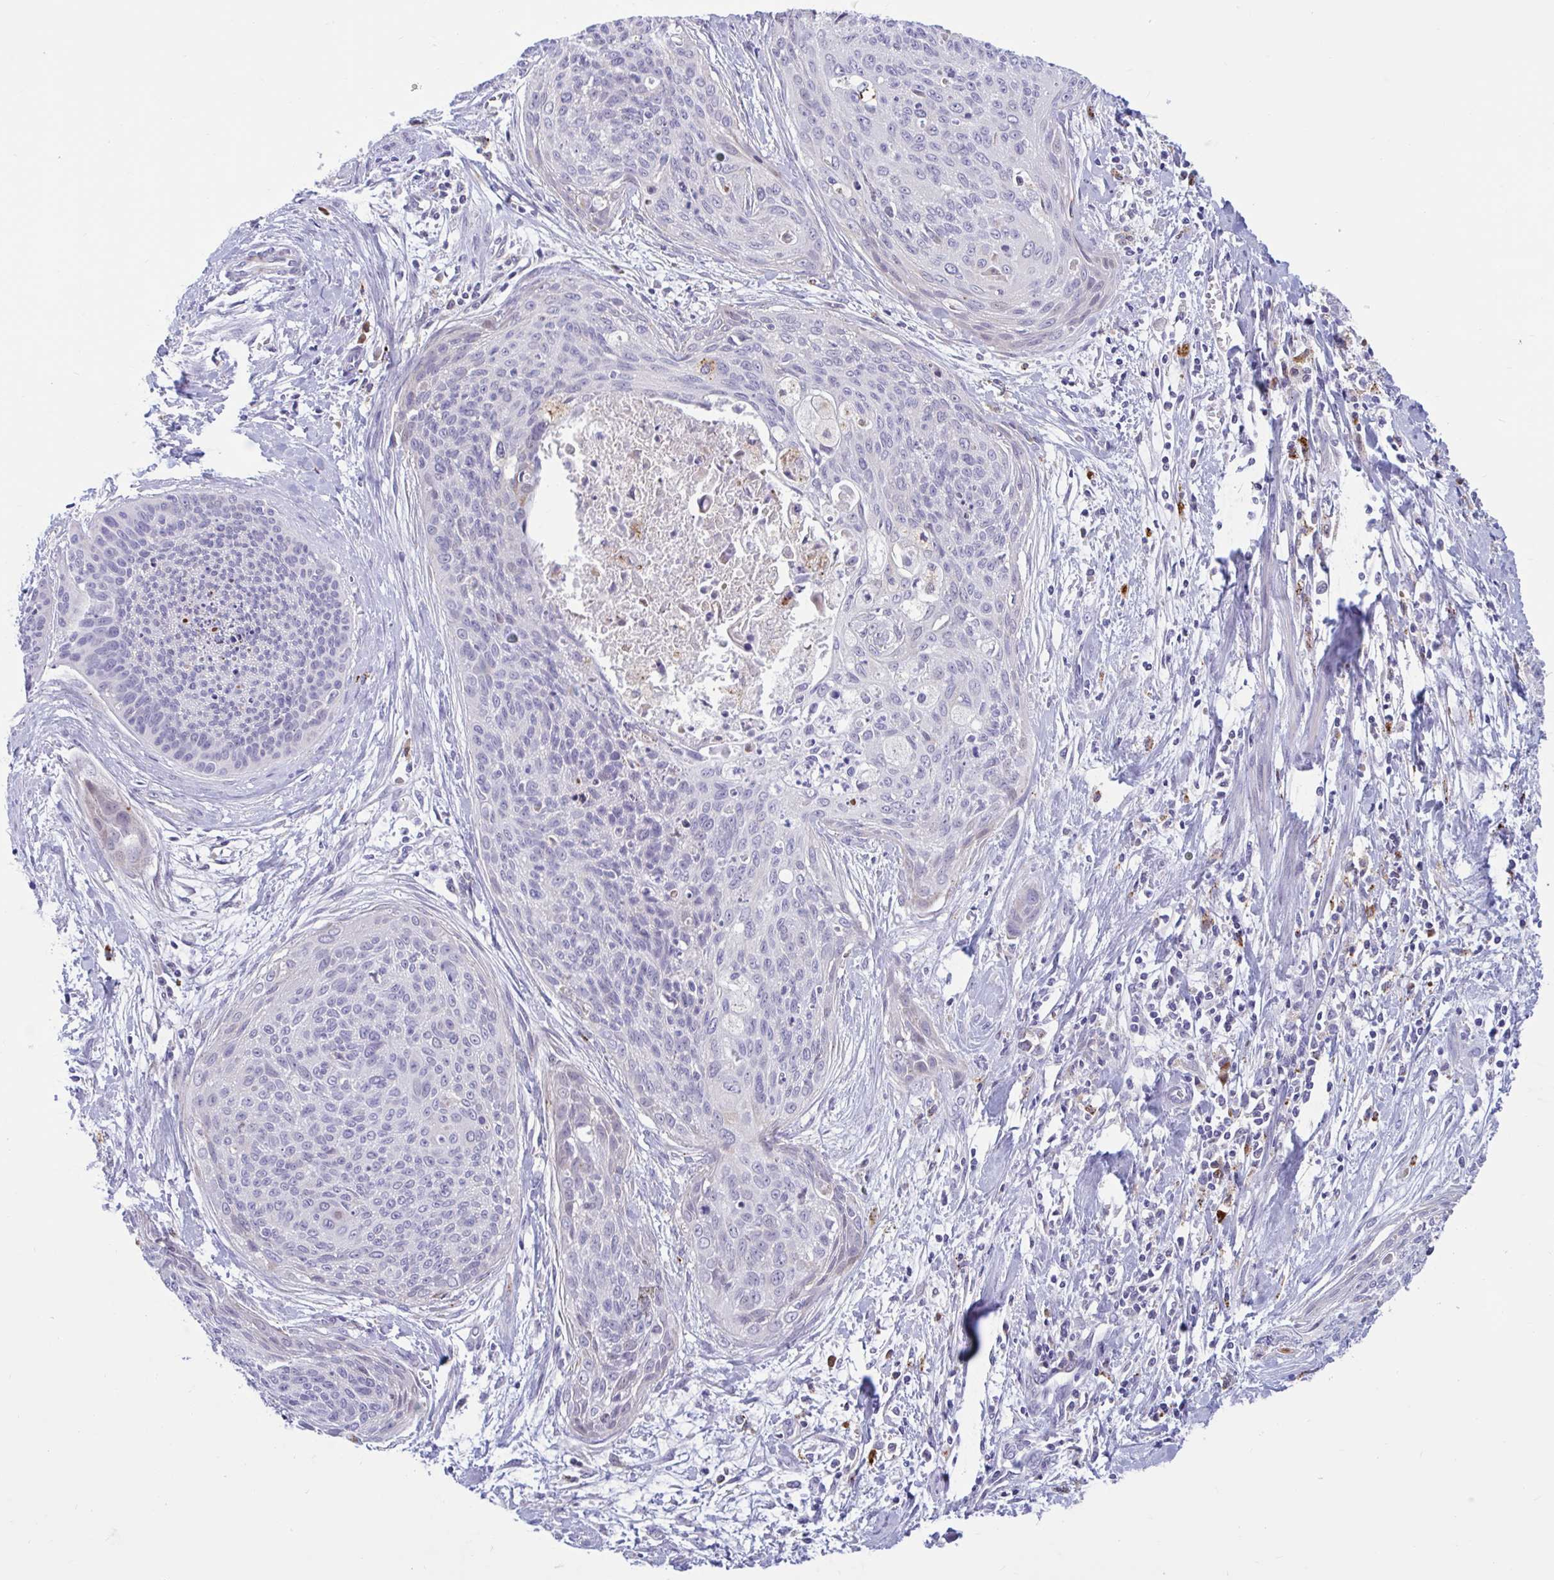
{"staining": {"intensity": "negative", "quantity": "none", "location": "none"}, "tissue": "cervical cancer", "cell_type": "Tumor cells", "image_type": "cancer", "snomed": [{"axis": "morphology", "description": "Squamous cell carcinoma, NOS"}, {"axis": "topography", "description": "Cervix"}], "caption": "Immunohistochemistry (IHC) histopathology image of human cervical squamous cell carcinoma stained for a protein (brown), which displays no expression in tumor cells. The staining was performed using DAB (3,3'-diaminobenzidine) to visualize the protein expression in brown, while the nuclei were stained in blue with hematoxylin (Magnification: 20x).", "gene": "FAM219B", "patient": {"sex": "female", "age": 55}}